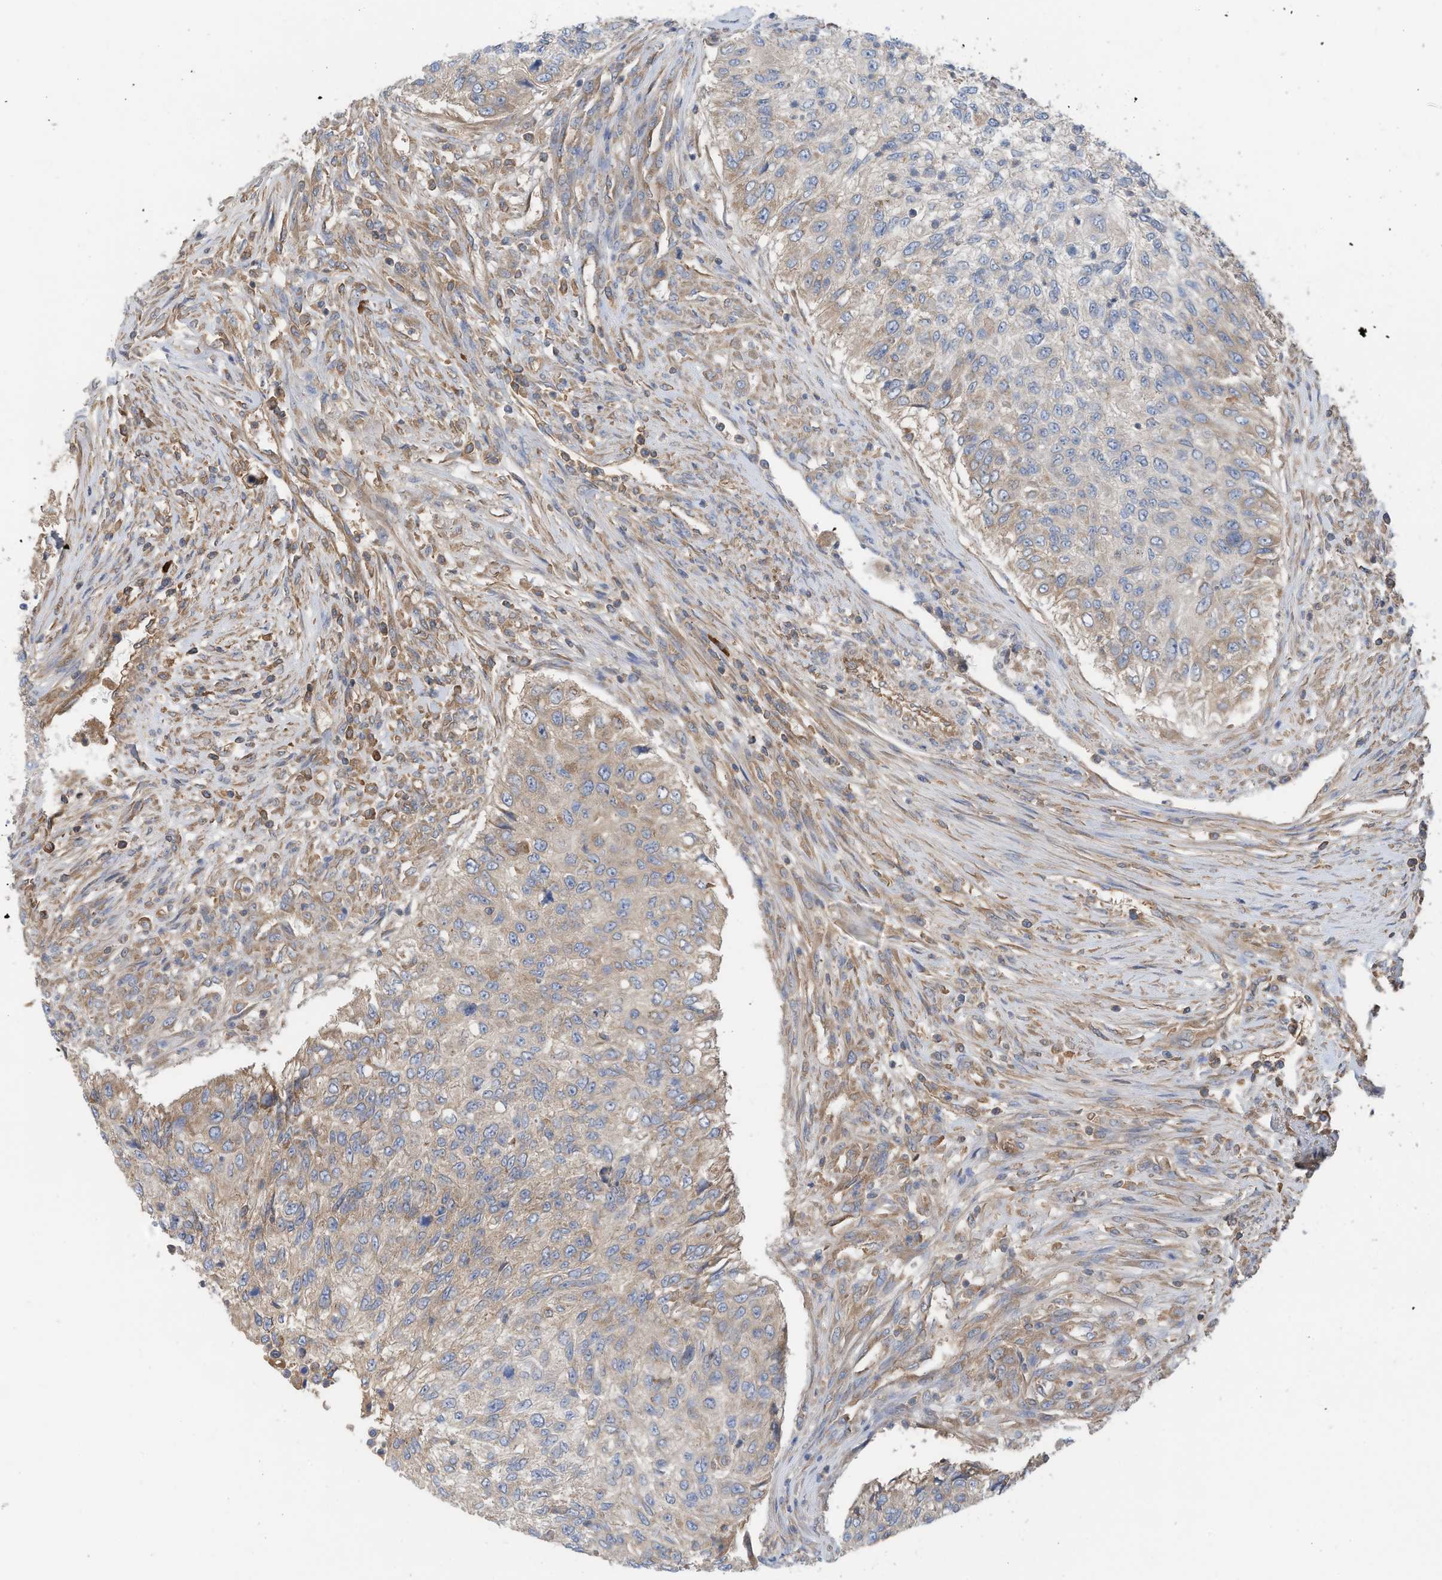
{"staining": {"intensity": "weak", "quantity": "25%-75%", "location": "cytoplasmic/membranous"}, "tissue": "urothelial cancer", "cell_type": "Tumor cells", "image_type": "cancer", "snomed": [{"axis": "morphology", "description": "Urothelial carcinoma, High grade"}, {"axis": "topography", "description": "Urinary bladder"}], "caption": "An IHC photomicrograph of neoplastic tissue is shown. Protein staining in brown shows weak cytoplasmic/membranous positivity in high-grade urothelial carcinoma within tumor cells. (DAB (3,3'-diaminobenzidine) IHC with brightfield microscopy, high magnification).", "gene": "SLC5A11", "patient": {"sex": "female", "age": 60}}